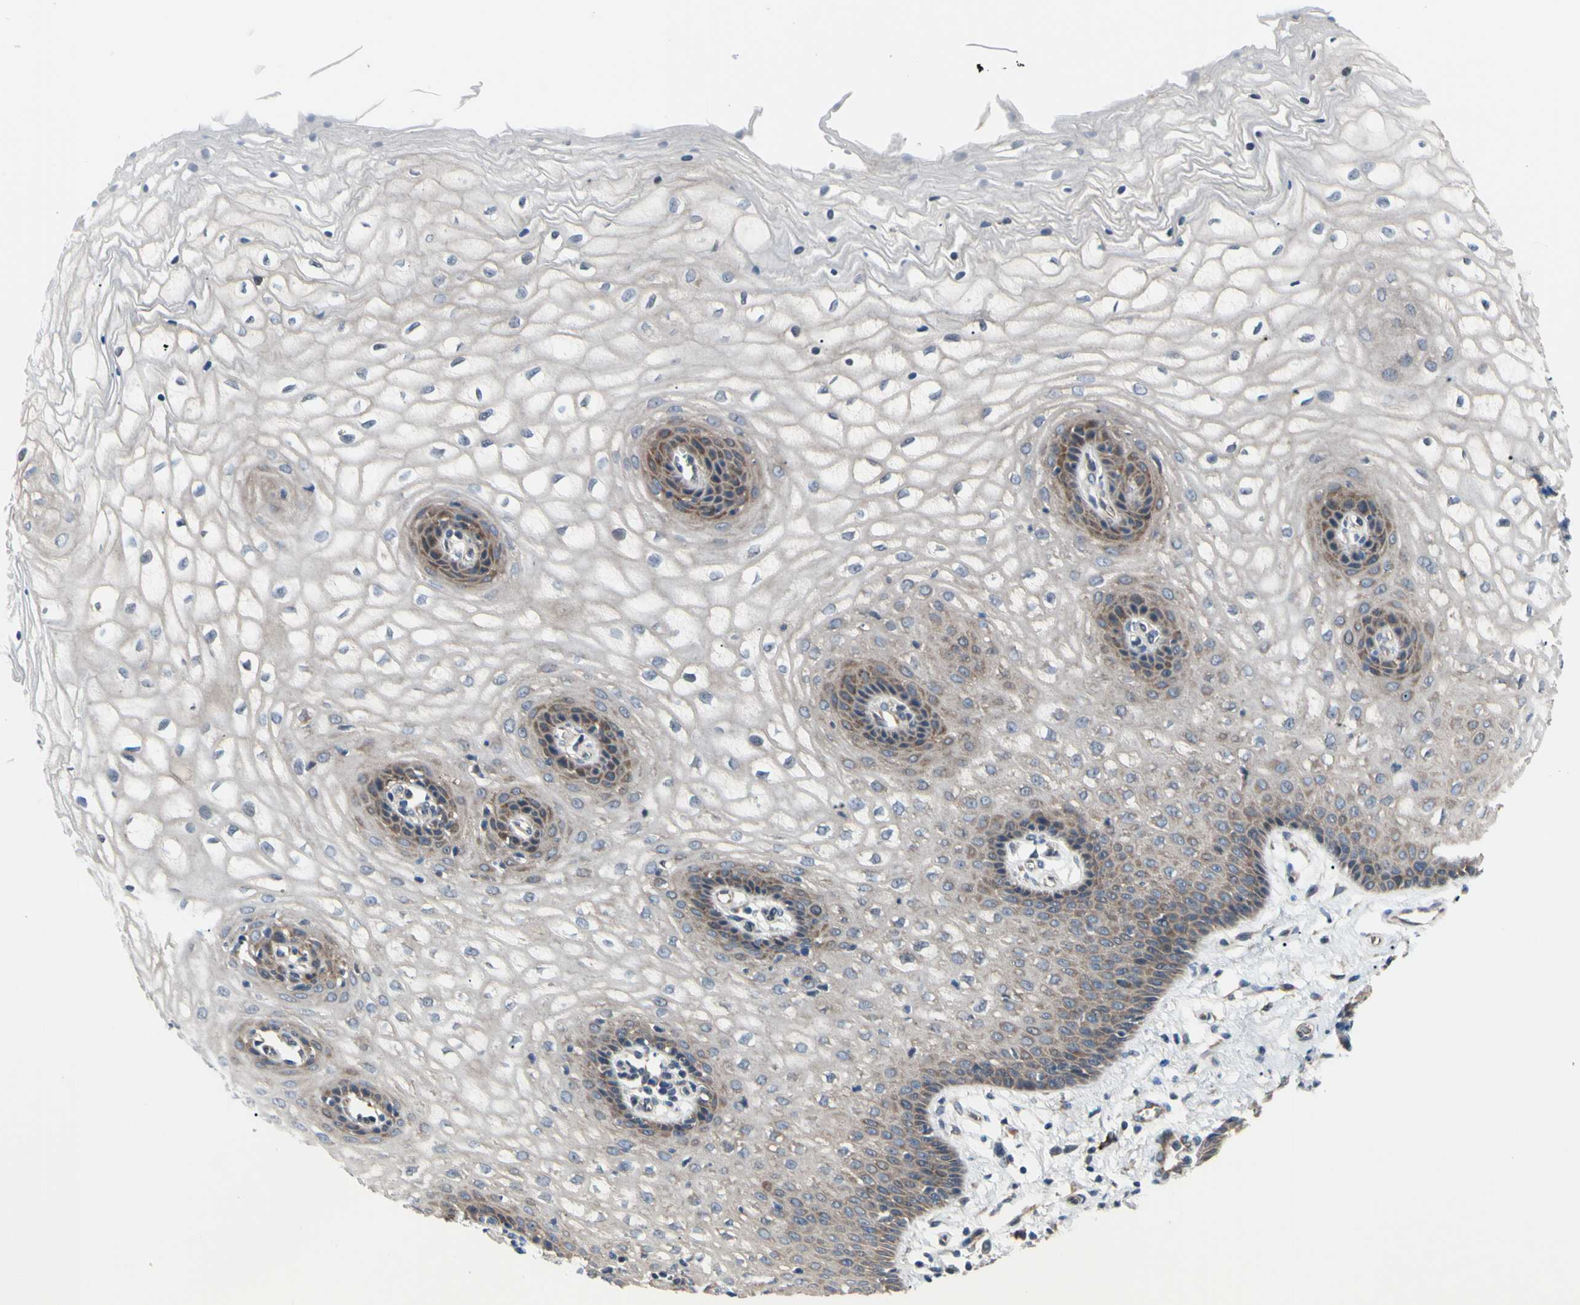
{"staining": {"intensity": "moderate", "quantity": "<25%", "location": "cytoplasmic/membranous"}, "tissue": "vagina", "cell_type": "Squamous epithelial cells", "image_type": "normal", "snomed": [{"axis": "morphology", "description": "Normal tissue, NOS"}, {"axis": "topography", "description": "Vagina"}], "caption": "High-magnification brightfield microscopy of normal vagina stained with DAB (brown) and counterstained with hematoxylin (blue). squamous epithelial cells exhibit moderate cytoplasmic/membranous expression is seen in approximately<25% of cells. (DAB (3,3'-diaminobenzidine) = brown stain, brightfield microscopy at high magnification).", "gene": "SVIL", "patient": {"sex": "female", "age": 34}}